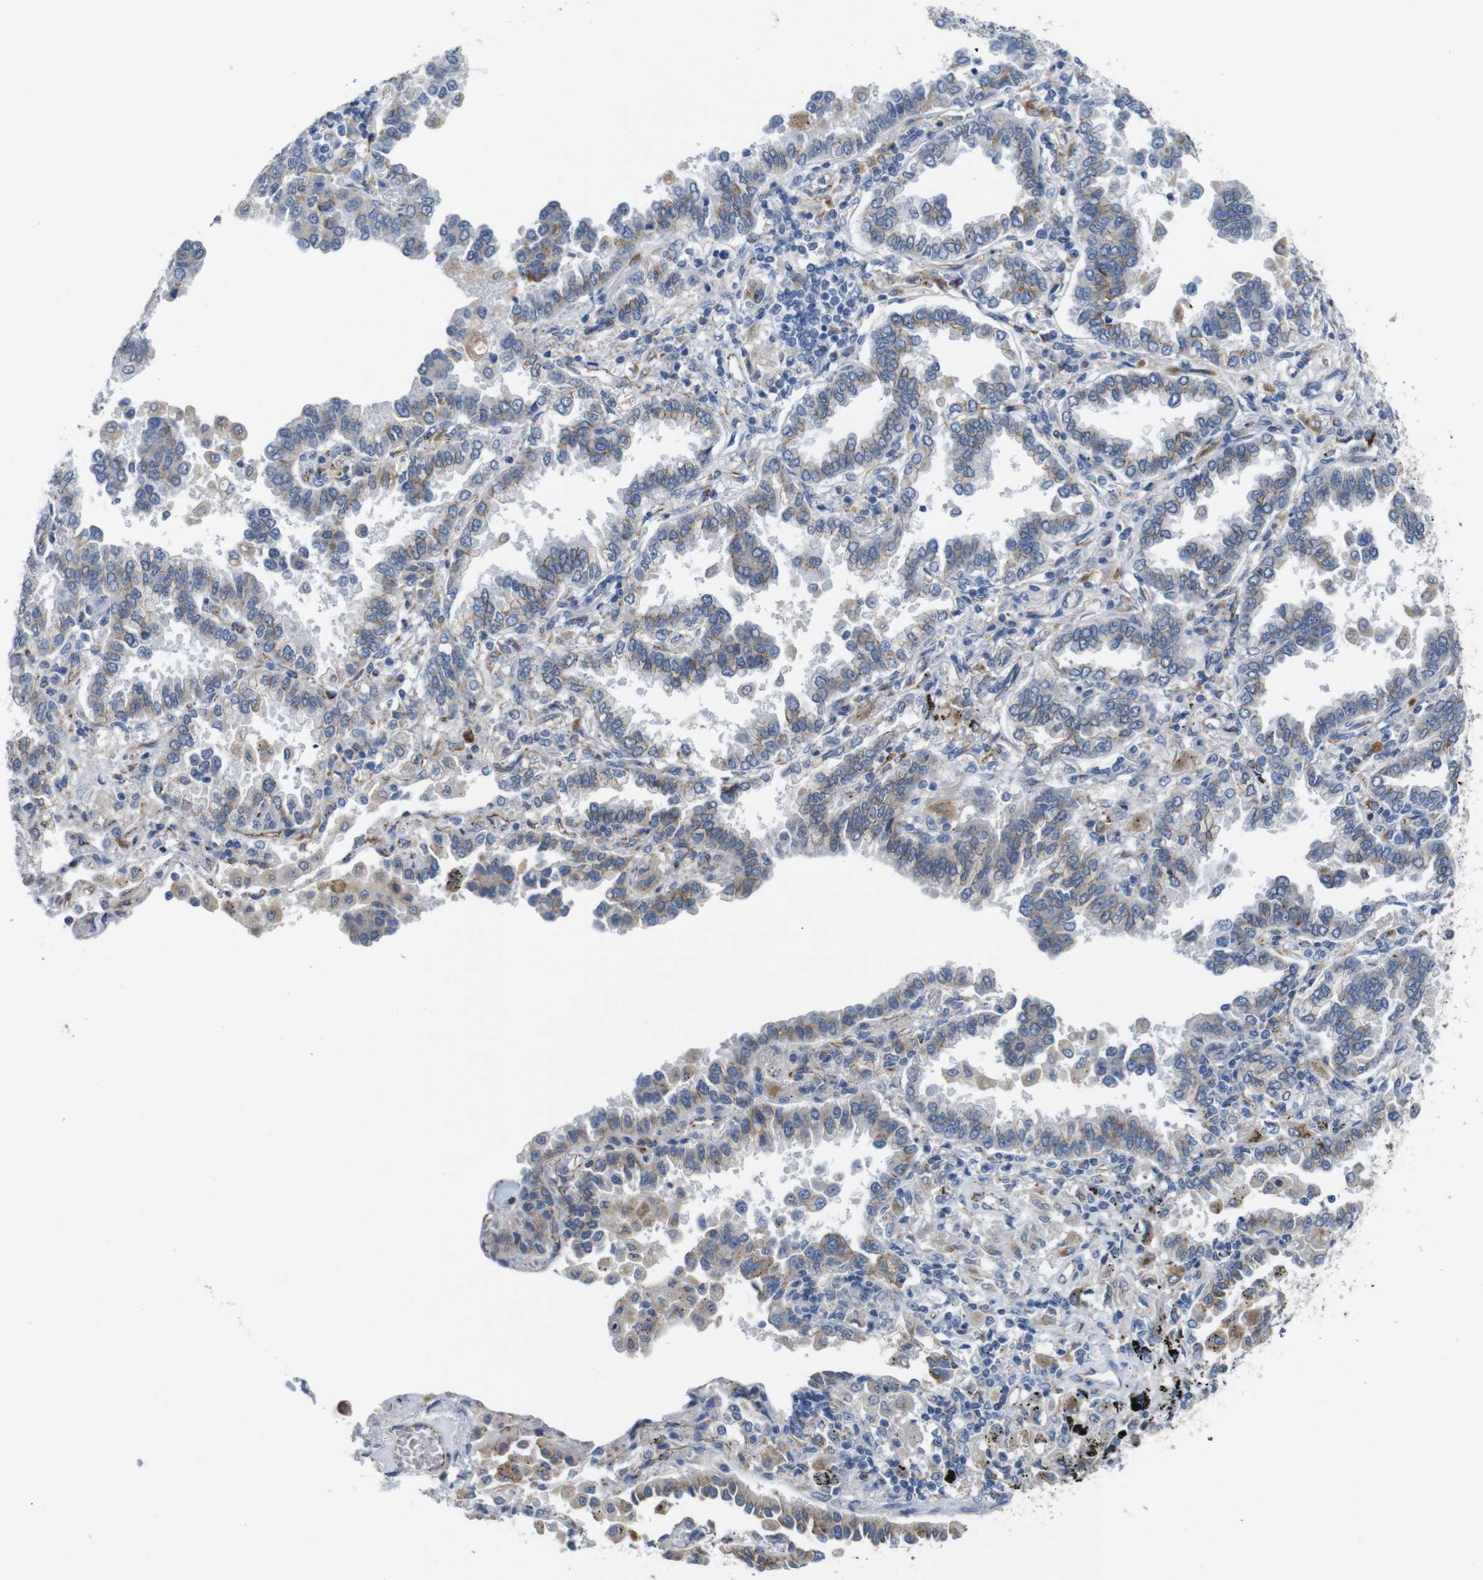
{"staining": {"intensity": "weak", "quantity": "25%-75%", "location": "cytoplasmic/membranous"}, "tissue": "lung cancer", "cell_type": "Tumor cells", "image_type": "cancer", "snomed": [{"axis": "morphology", "description": "Normal tissue, NOS"}, {"axis": "morphology", "description": "Adenocarcinoma, NOS"}, {"axis": "topography", "description": "Lung"}], "caption": "A low amount of weak cytoplasmic/membranous expression is seen in approximately 25%-75% of tumor cells in lung cancer (adenocarcinoma) tissue.", "gene": "NHLRC3", "patient": {"sex": "male", "age": 59}}